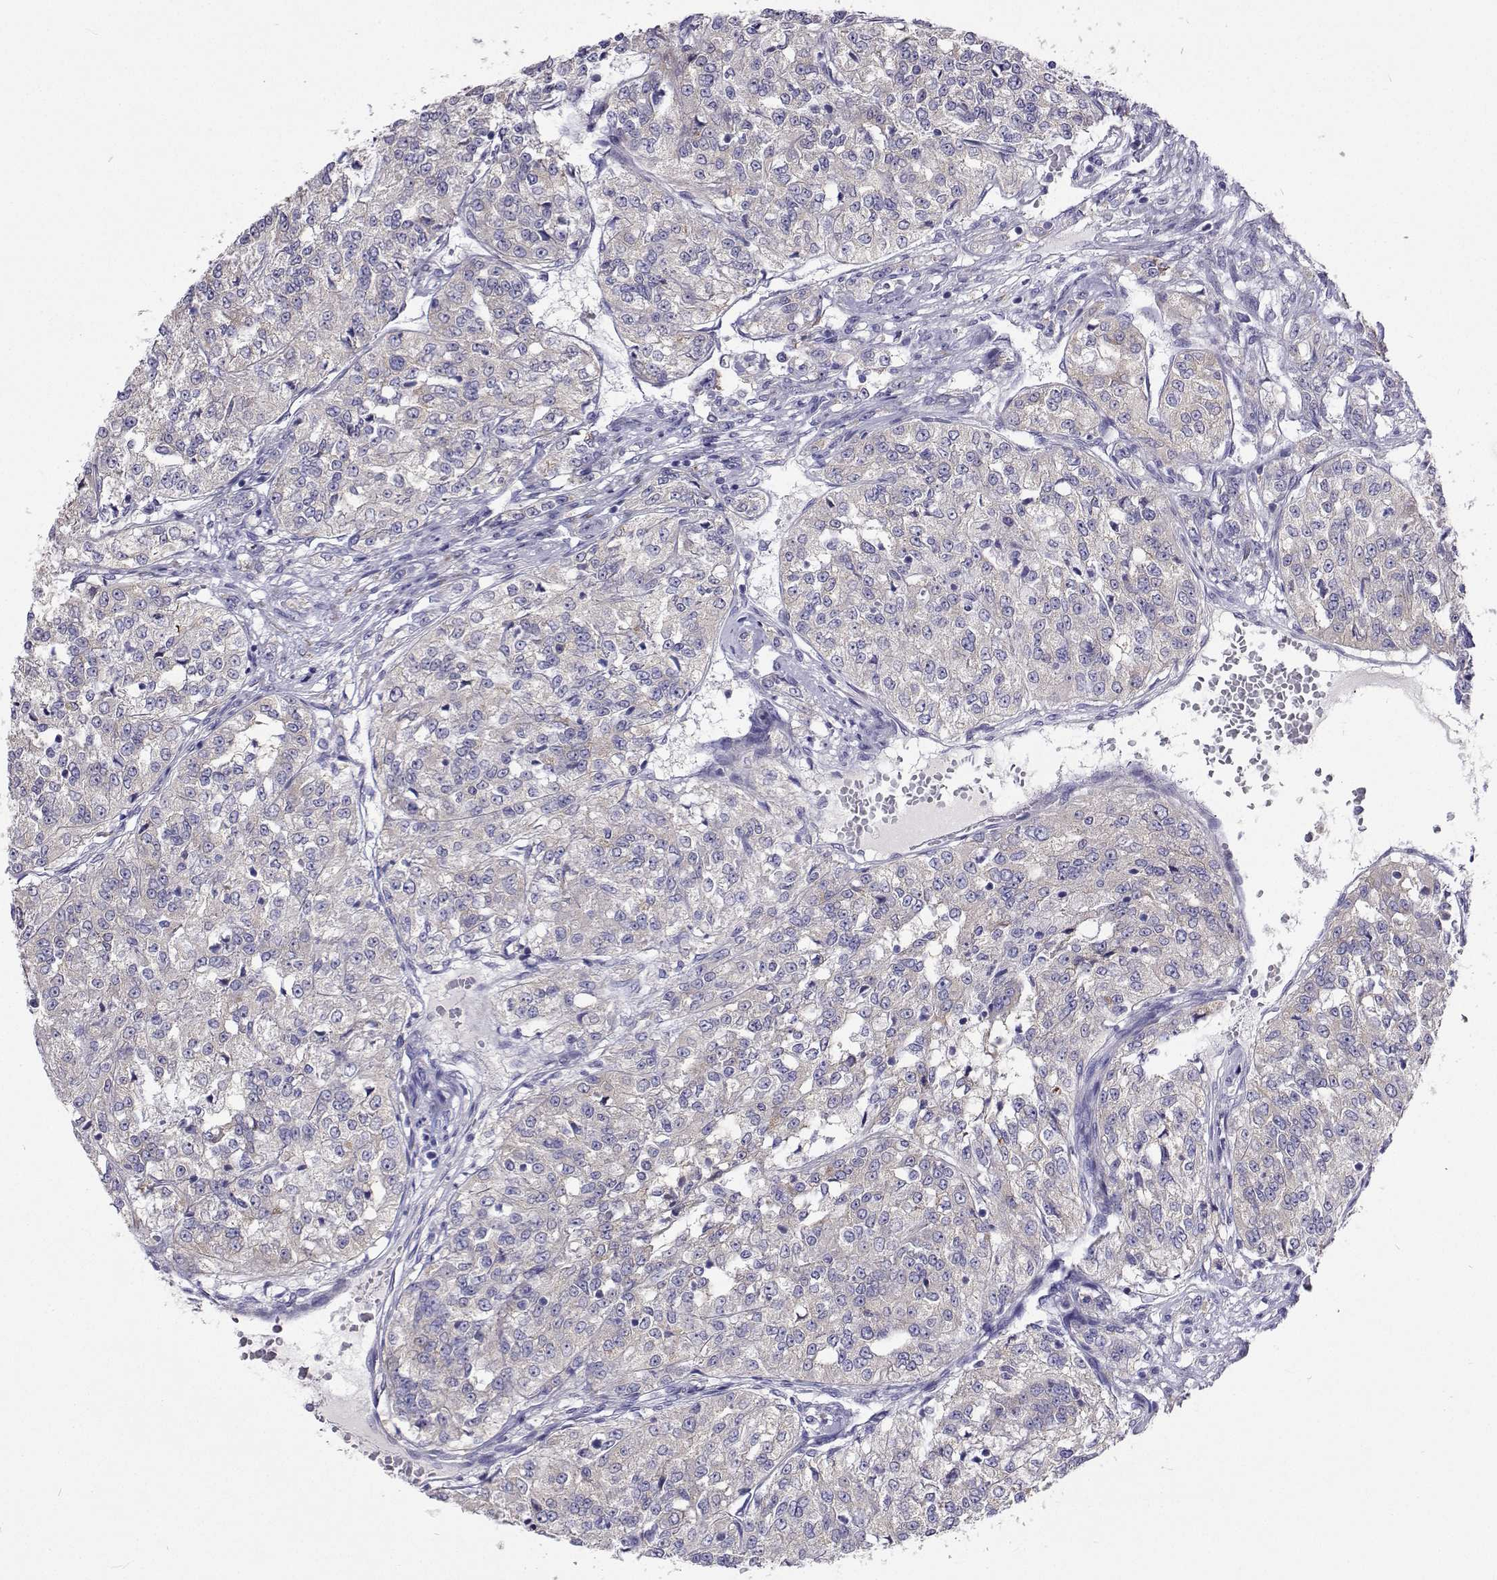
{"staining": {"intensity": "negative", "quantity": "none", "location": "none"}, "tissue": "renal cancer", "cell_type": "Tumor cells", "image_type": "cancer", "snomed": [{"axis": "morphology", "description": "Adenocarcinoma, NOS"}, {"axis": "topography", "description": "Kidney"}], "caption": "The IHC image has no significant expression in tumor cells of renal cancer (adenocarcinoma) tissue.", "gene": "LHFPL7", "patient": {"sex": "female", "age": 63}}